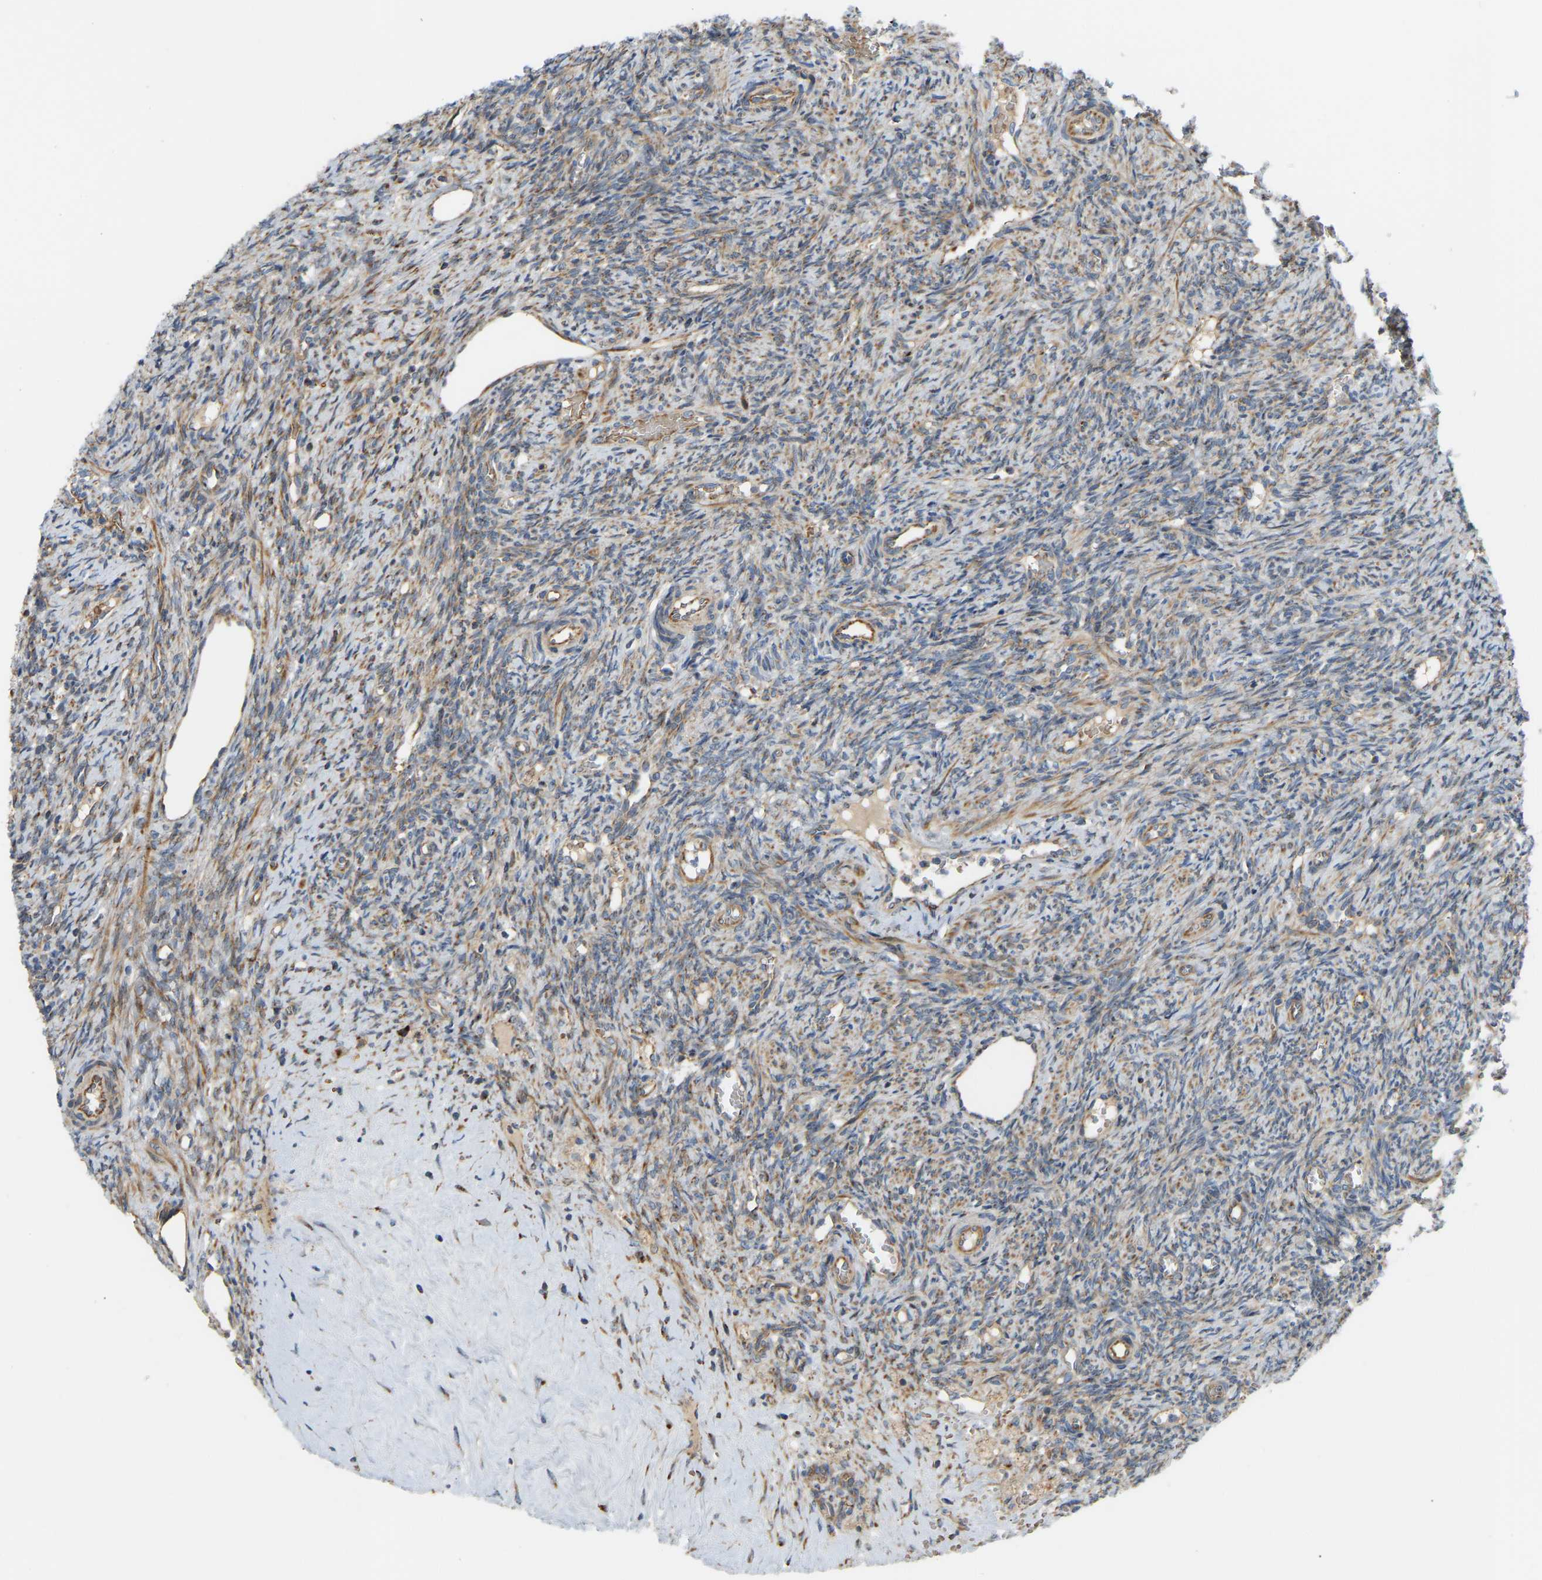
{"staining": {"intensity": "strong", "quantity": ">75%", "location": "cytoplasmic/membranous"}, "tissue": "ovary", "cell_type": "Follicle cells", "image_type": "normal", "snomed": [{"axis": "morphology", "description": "Normal tissue, NOS"}, {"axis": "topography", "description": "Ovary"}], "caption": "A micrograph showing strong cytoplasmic/membranous positivity in about >75% of follicle cells in normal ovary, as visualized by brown immunohistochemical staining.", "gene": "YIPF2", "patient": {"sex": "female", "age": 41}}